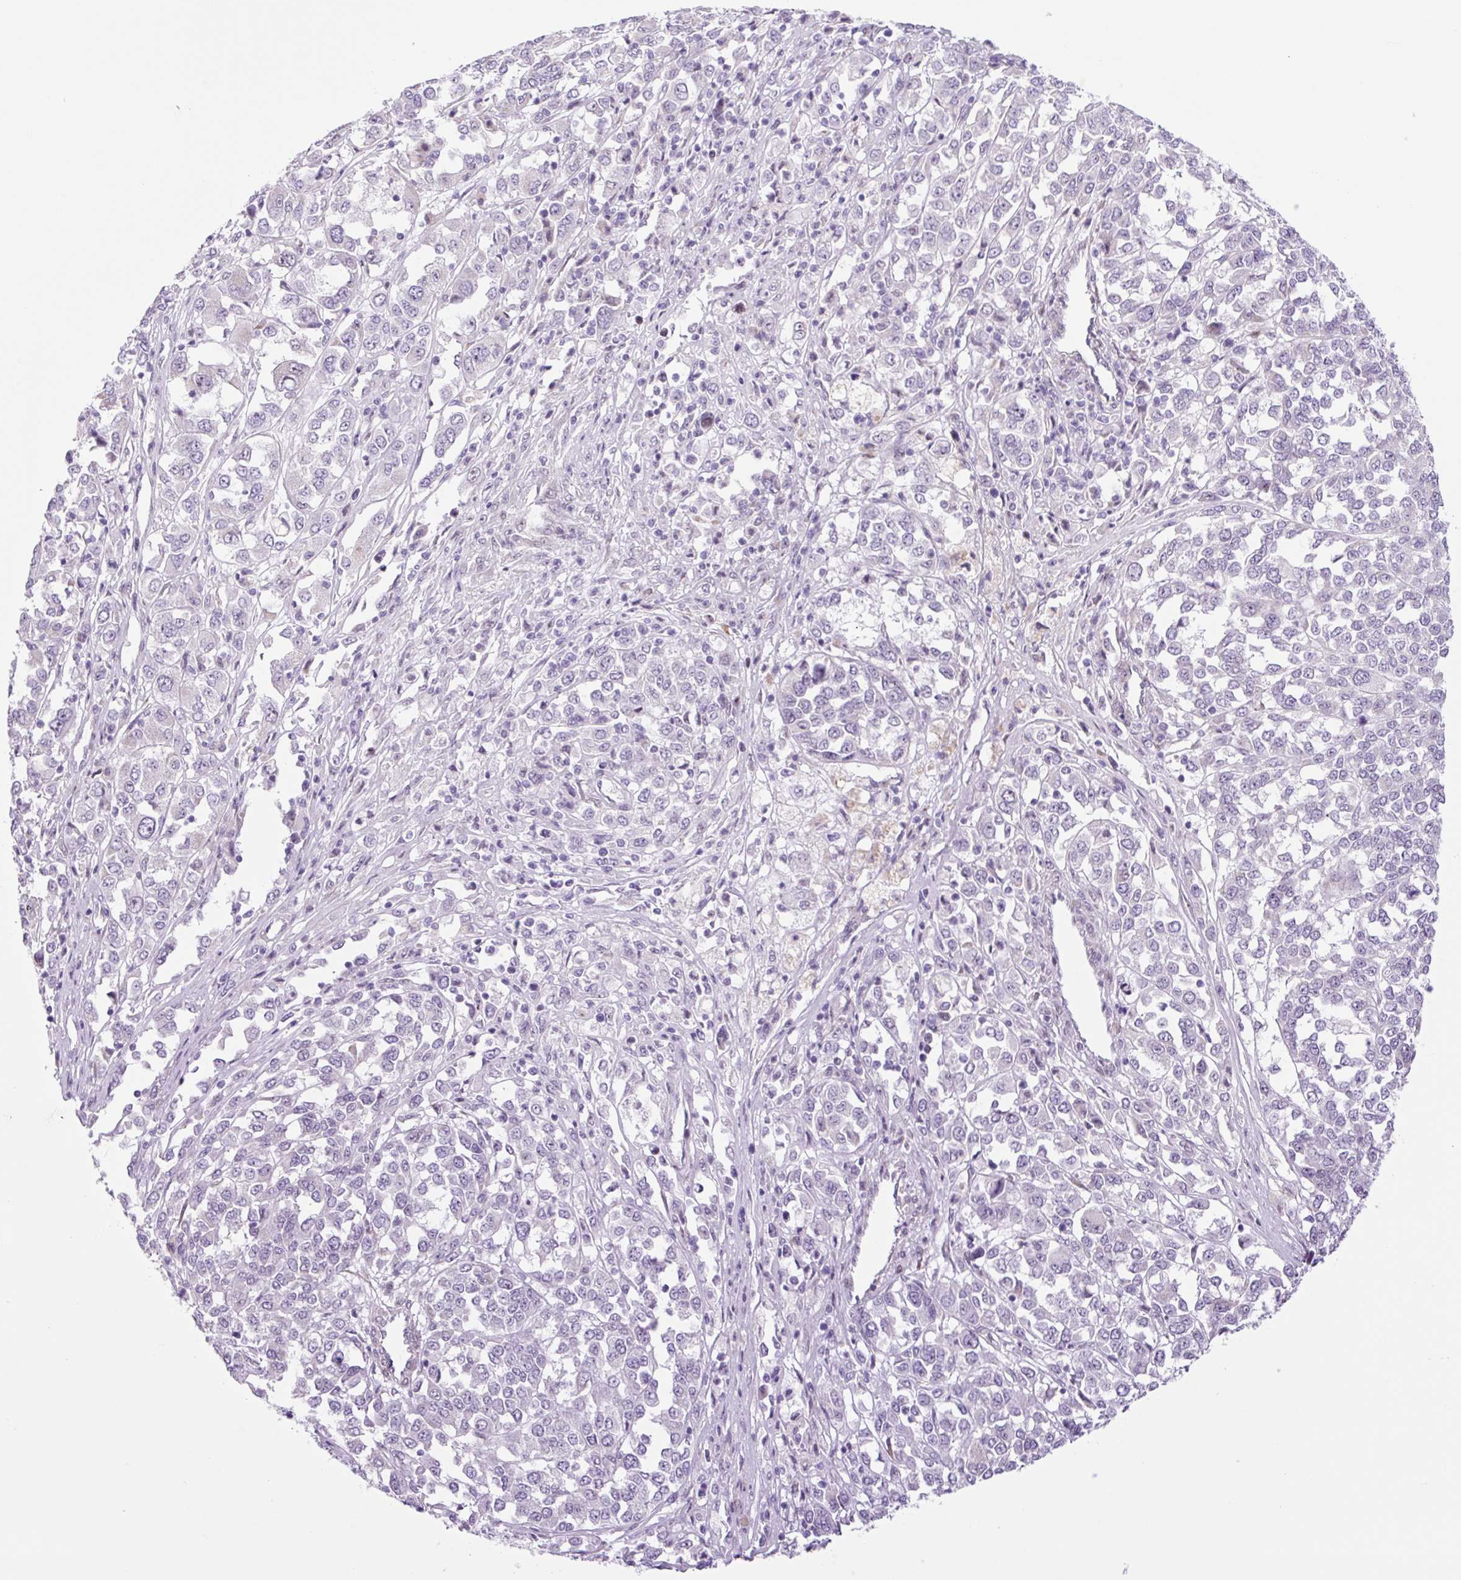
{"staining": {"intensity": "negative", "quantity": "none", "location": "none"}, "tissue": "melanoma", "cell_type": "Tumor cells", "image_type": "cancer", "snomed": [{"axis": "morphology", "description": "Malignant melanoma, Metastatic site"}, {"axis": "topography", "description": "Lymph node"}], "caption": "This is an immunohistochemistry micrograph of human melanoma. There is no positivity in tumor cells.", "gene": "RRS1", "patient": {"sex": "male", "age": 44}}